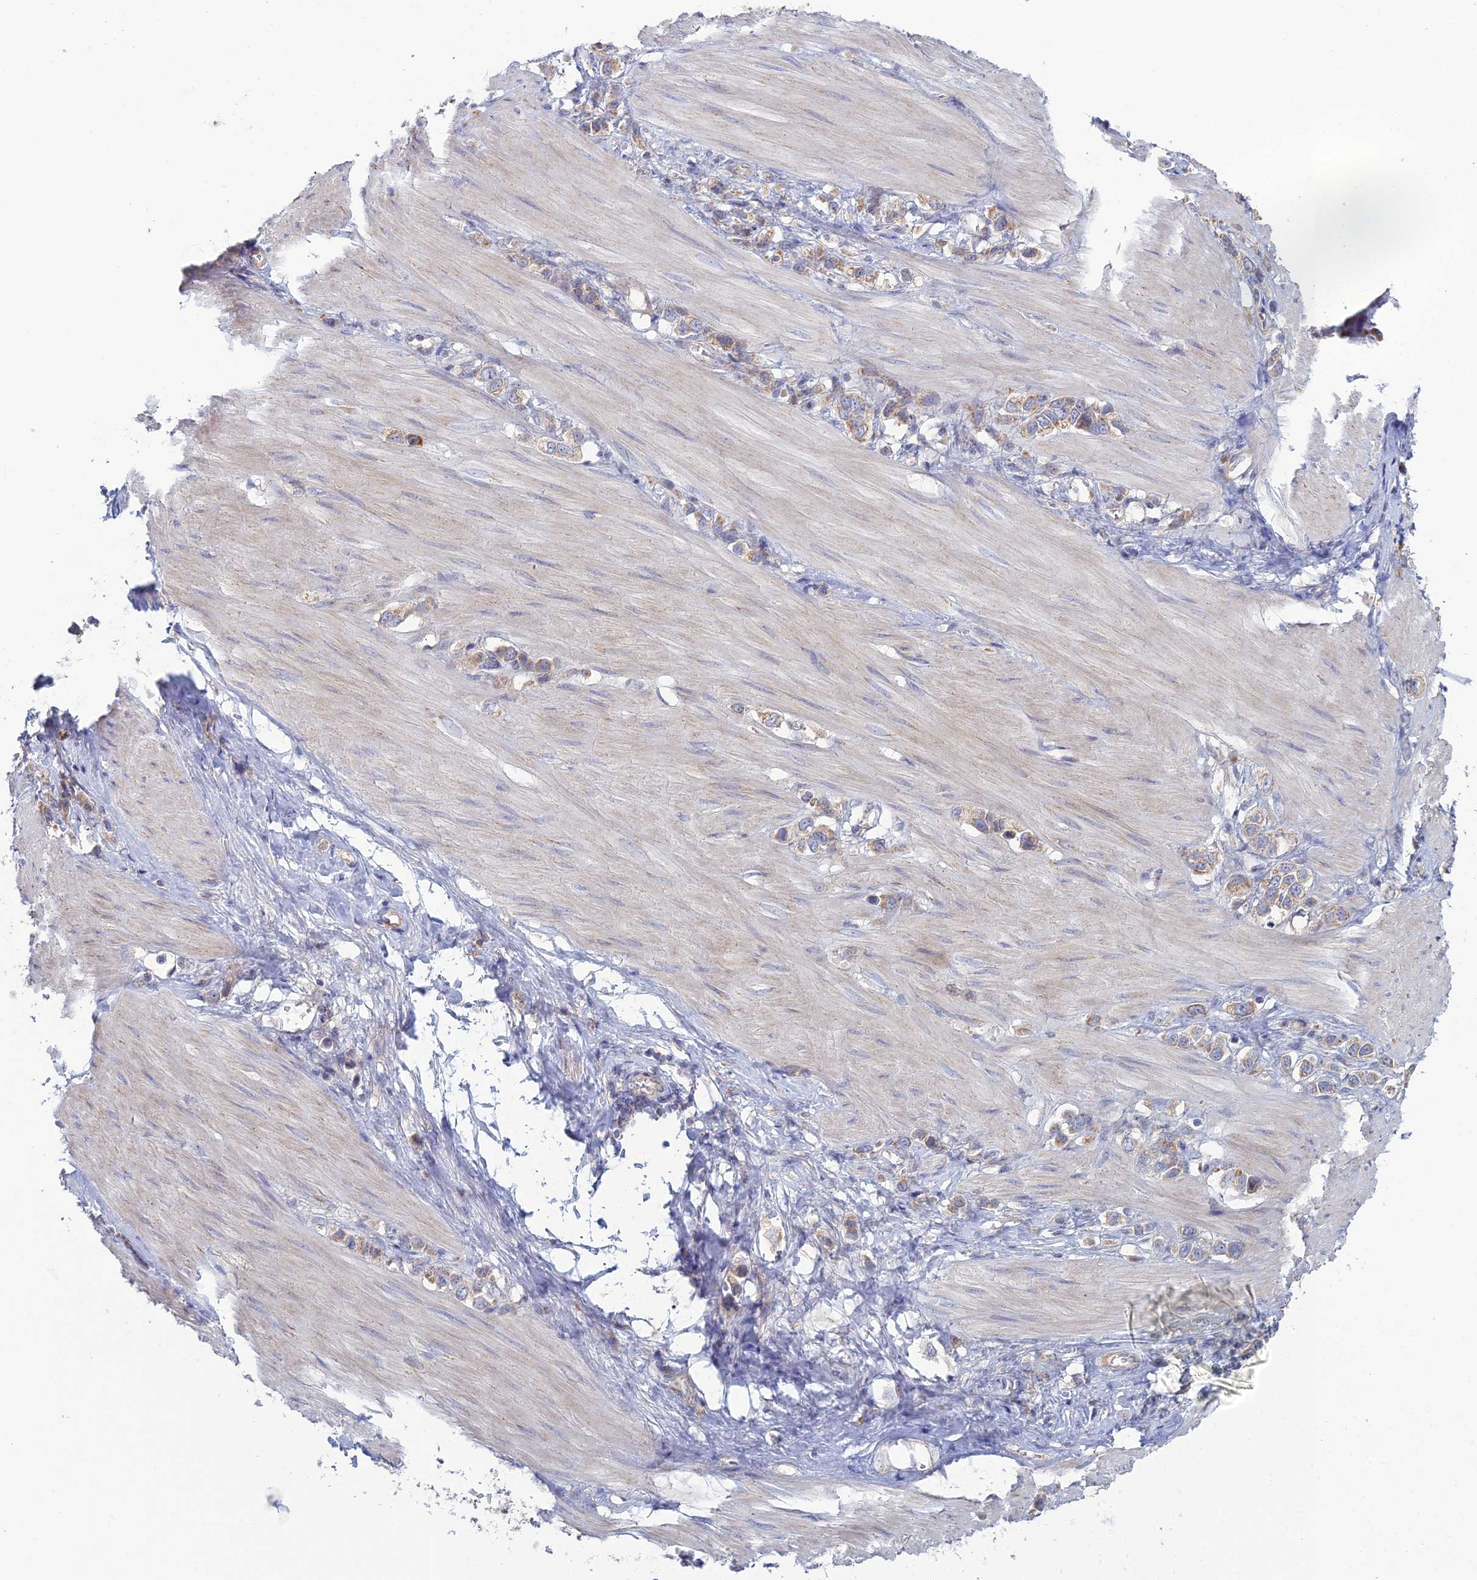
{"staining": {"intensity": "weak", "quantity": ">75%", "location": "cytoplasmic/membranous"}, "tissue": "stomach cancer", "cell_type": "Tumor cells", "image_type": "cancer", "snomed": [{"axis": "morphology", "description": "Adenocarcinoma, NOS"}, {"axis": "topography", "description": "Stomach"}], "caption": "The photomicrograph reveals immunohistochemical staining of stomach cancer (adenocarcinoma). There is weak cytoplasmic/membranous staining is seen in about >75% of tumor cells.", "gene": "ARL16", "patient": {"sex": "female", "age": 65}}